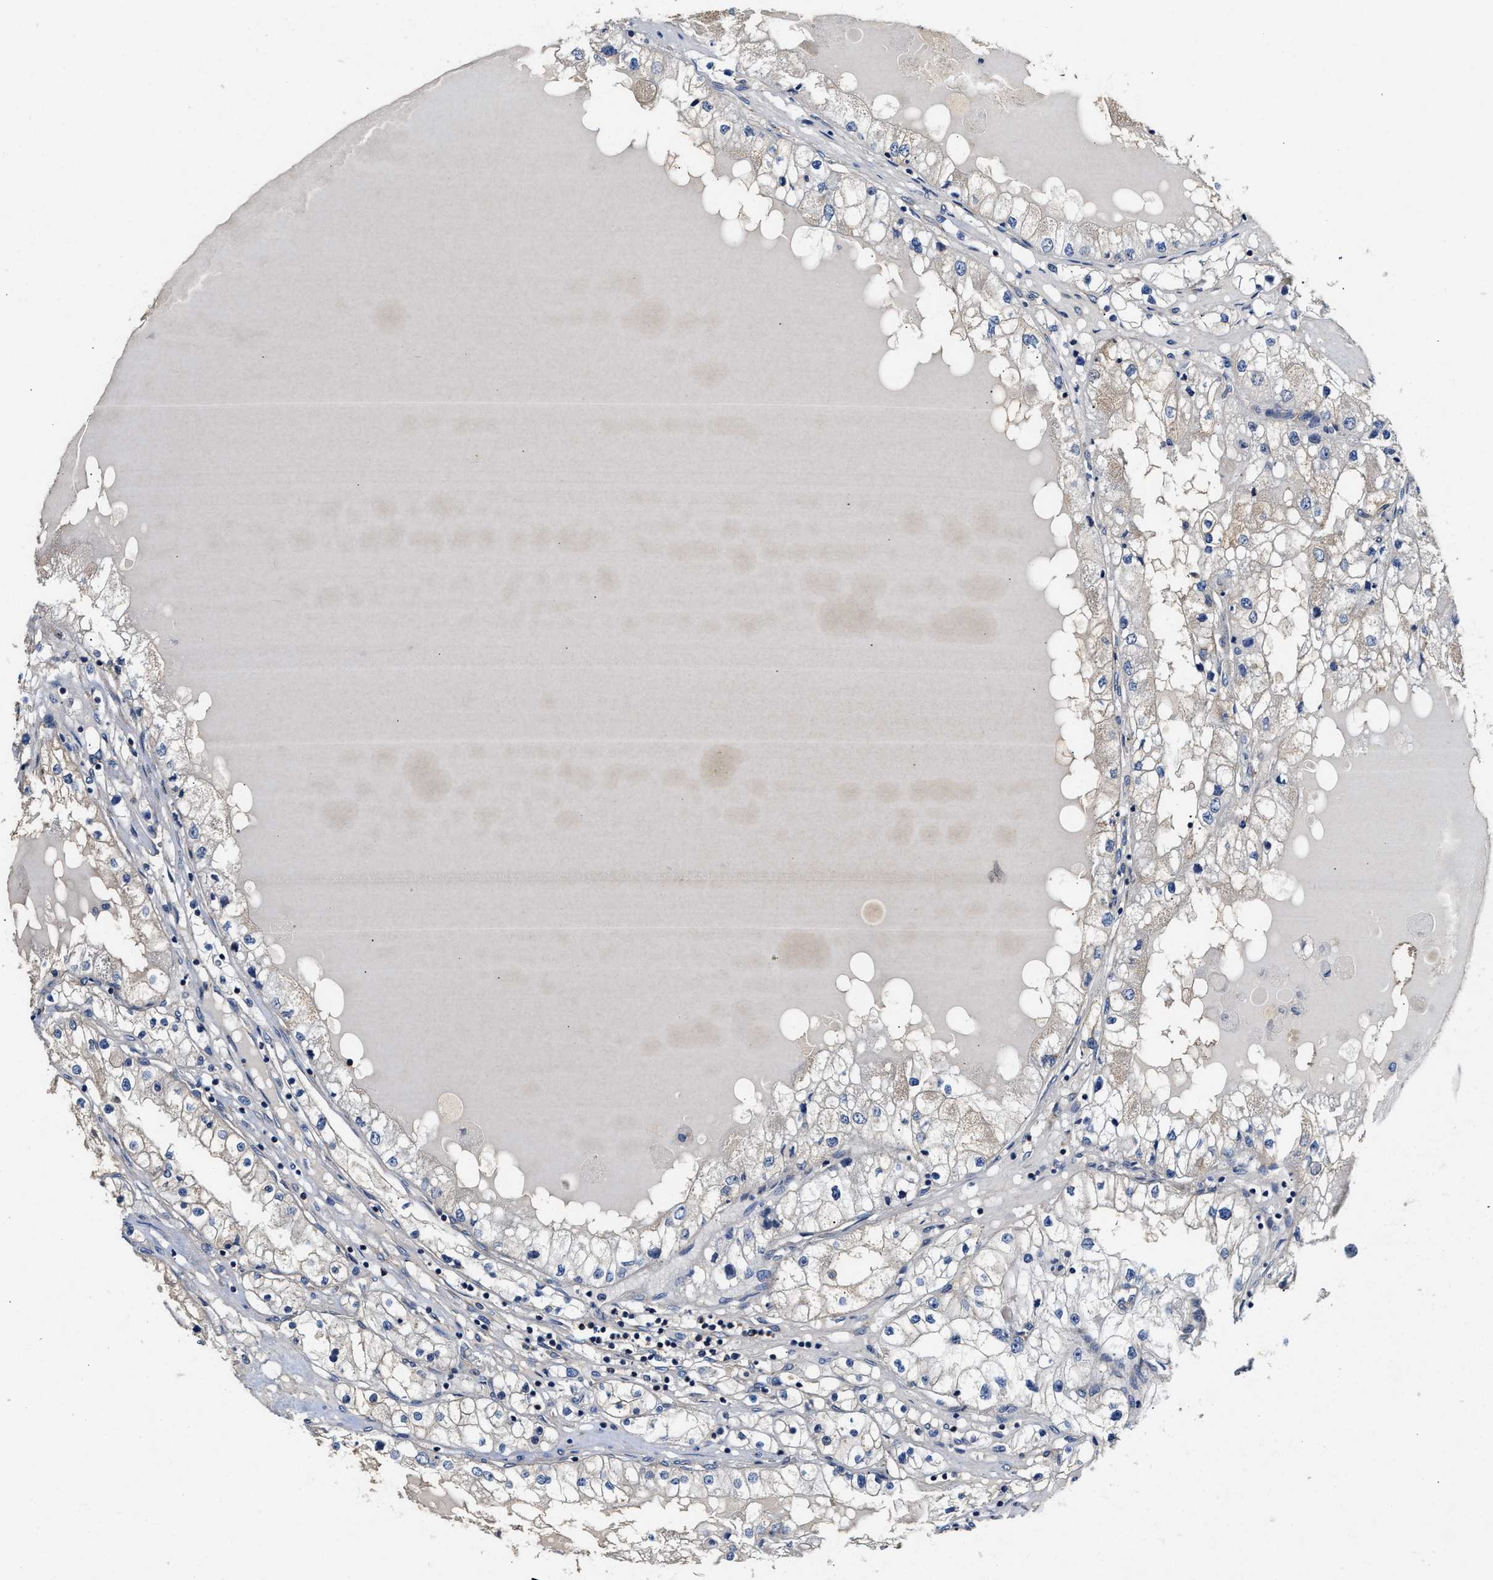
{"staining": {"intensity": "negative", "quantity": "none", "location": "none"}, "tissue": "renal cancer", "cell_type": "Tumor cells", "image_type": "cancer", "snomed": [{"axis": "morphology", "description": "Adenocarcinoma, NOS"}, {"axis": "topography", "description": "Kidney"}], "caption": "An image of renal cancer (adenocarcinoma) stained for a protein shows no brown staining in tumor cells.", "gene": "TEX2", "patient": {"sex": "male", "age": 68}}